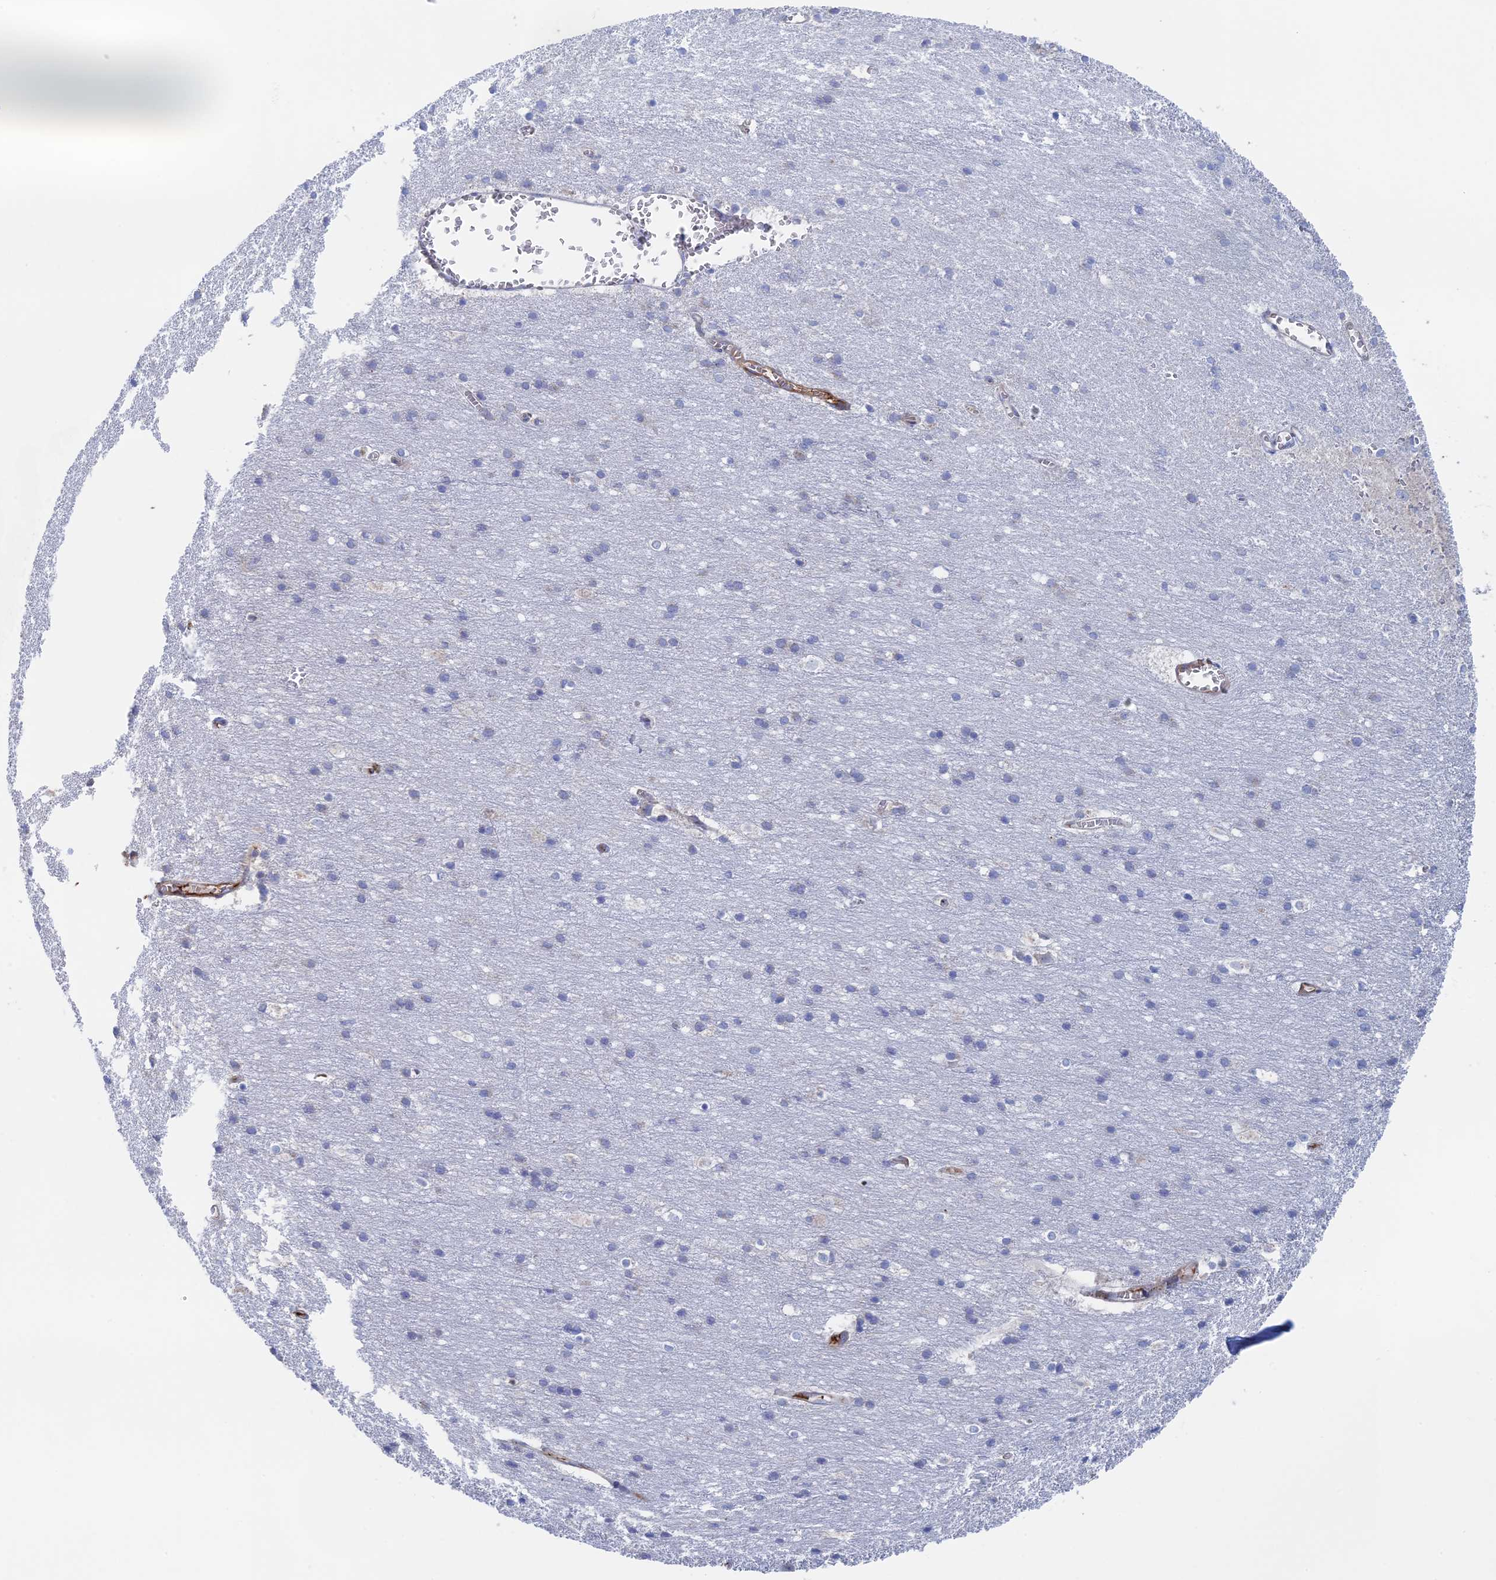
{"staining": {"intensity": "moderate", "quantity": "25%-75%", "location": "cytoplasmic/membranous"}, "tissue": "cerebral cortex", "cell_type": "Endothelial cells", "image_type": "normal", "snomed": [{"axis": "morphology", "description": "Normal tissue, NOS"}, {"axis": "topography", "description": "Cerebral cortex"}], "caption": "This is a photomicrograph of immunohistochemistry staining of unremarkable cerebral cortex, which shows moderate expression in the cytoplasmic/membranous of endothelial cells.", "gene": "IL7", "patient": {"sex": "male", "age": 54}}